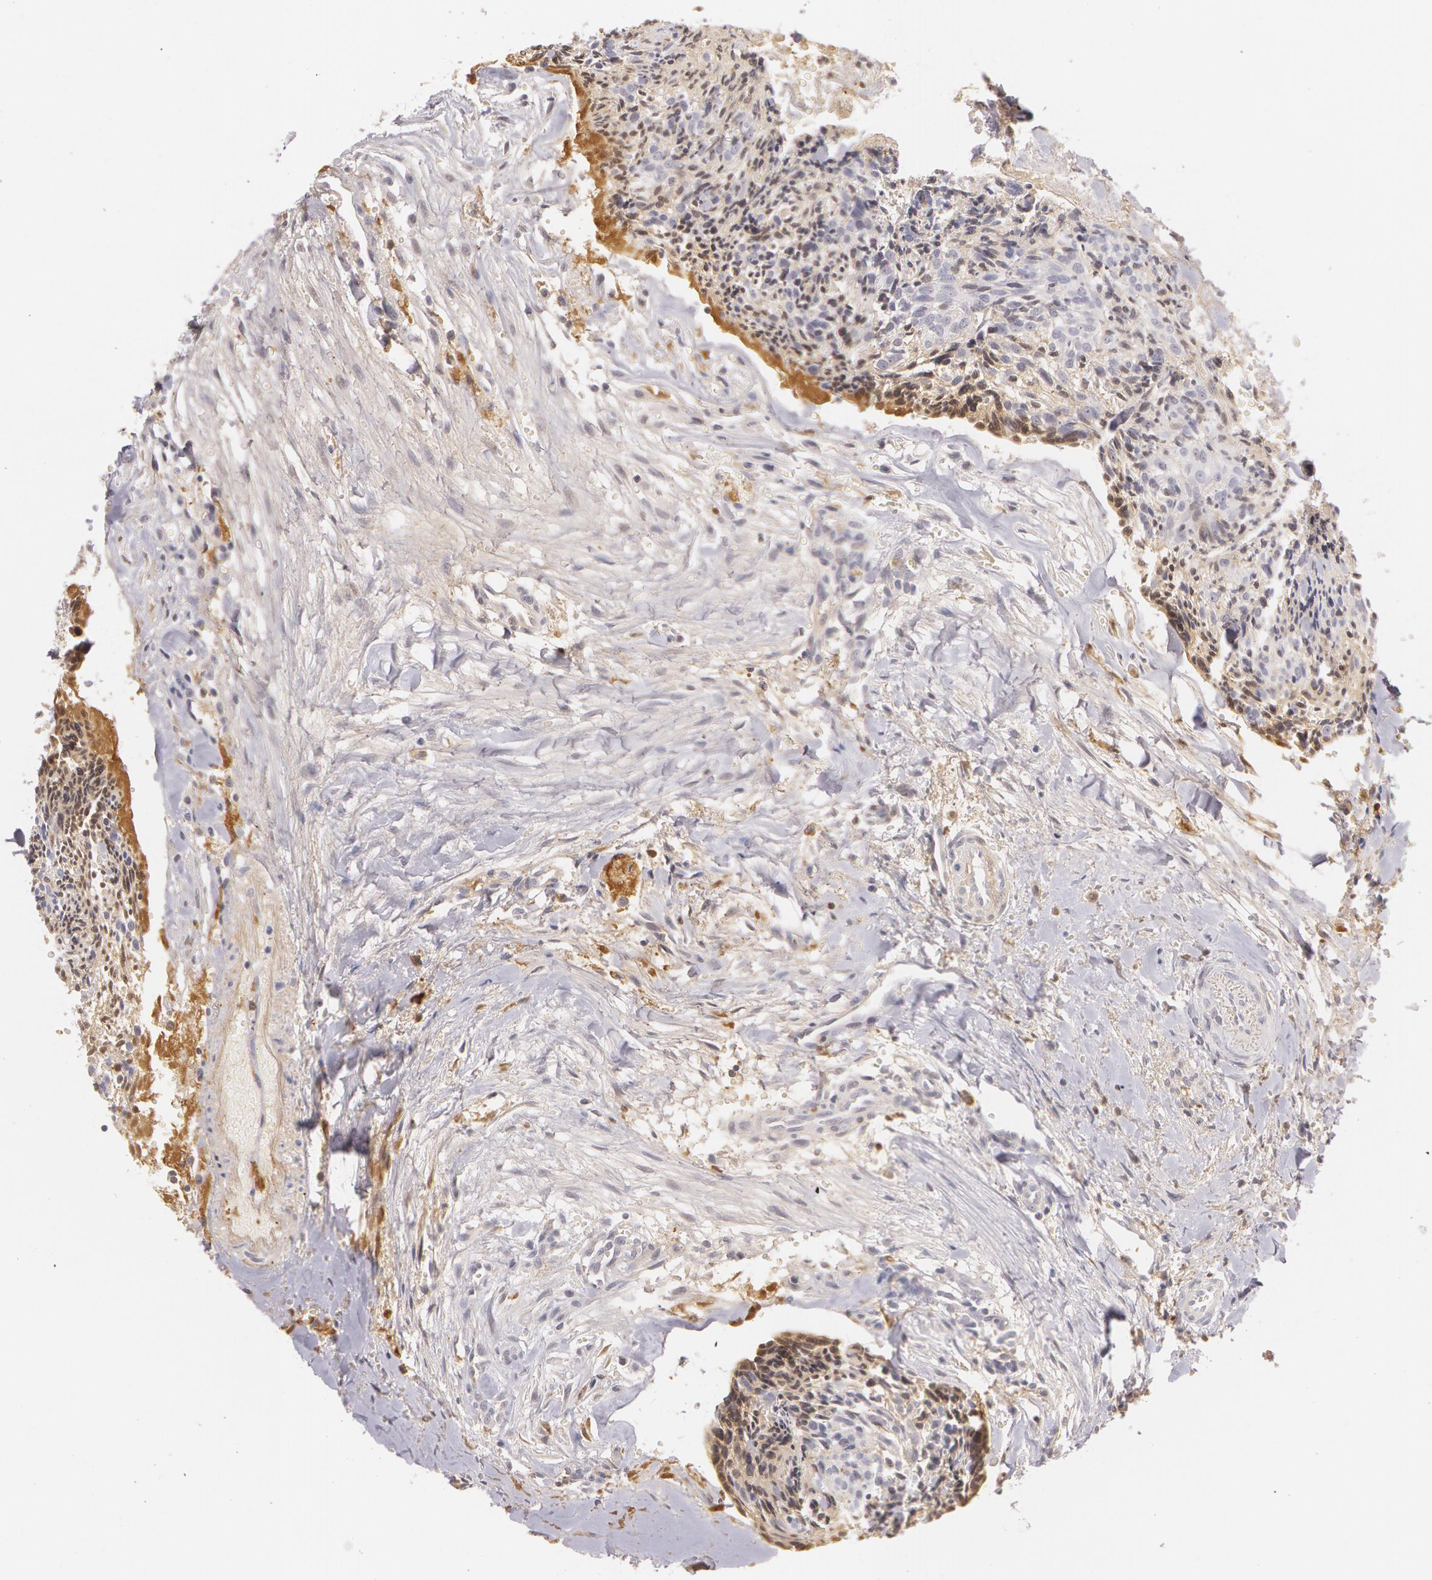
{"staining": {"intensity": "negative", "quantity": "none", "location": "none"}, "tissue": "head and neck cancer", "cell_type": "Tumor cells", "image_type": "cancer", "snomed": [{"axis": "morphology", "description": "Squamous cell carcinoma, NOS"}, {"axis": "topography", "description": "Salivary gland"}, {"axis": "topography", "description": "Head-Neck"}], "caption": "A photomicrograph of human head and neck cancer is negative for staining in tumor cells.", "gene": "LBP", "patient": {"sex": "male", "age": 70}}